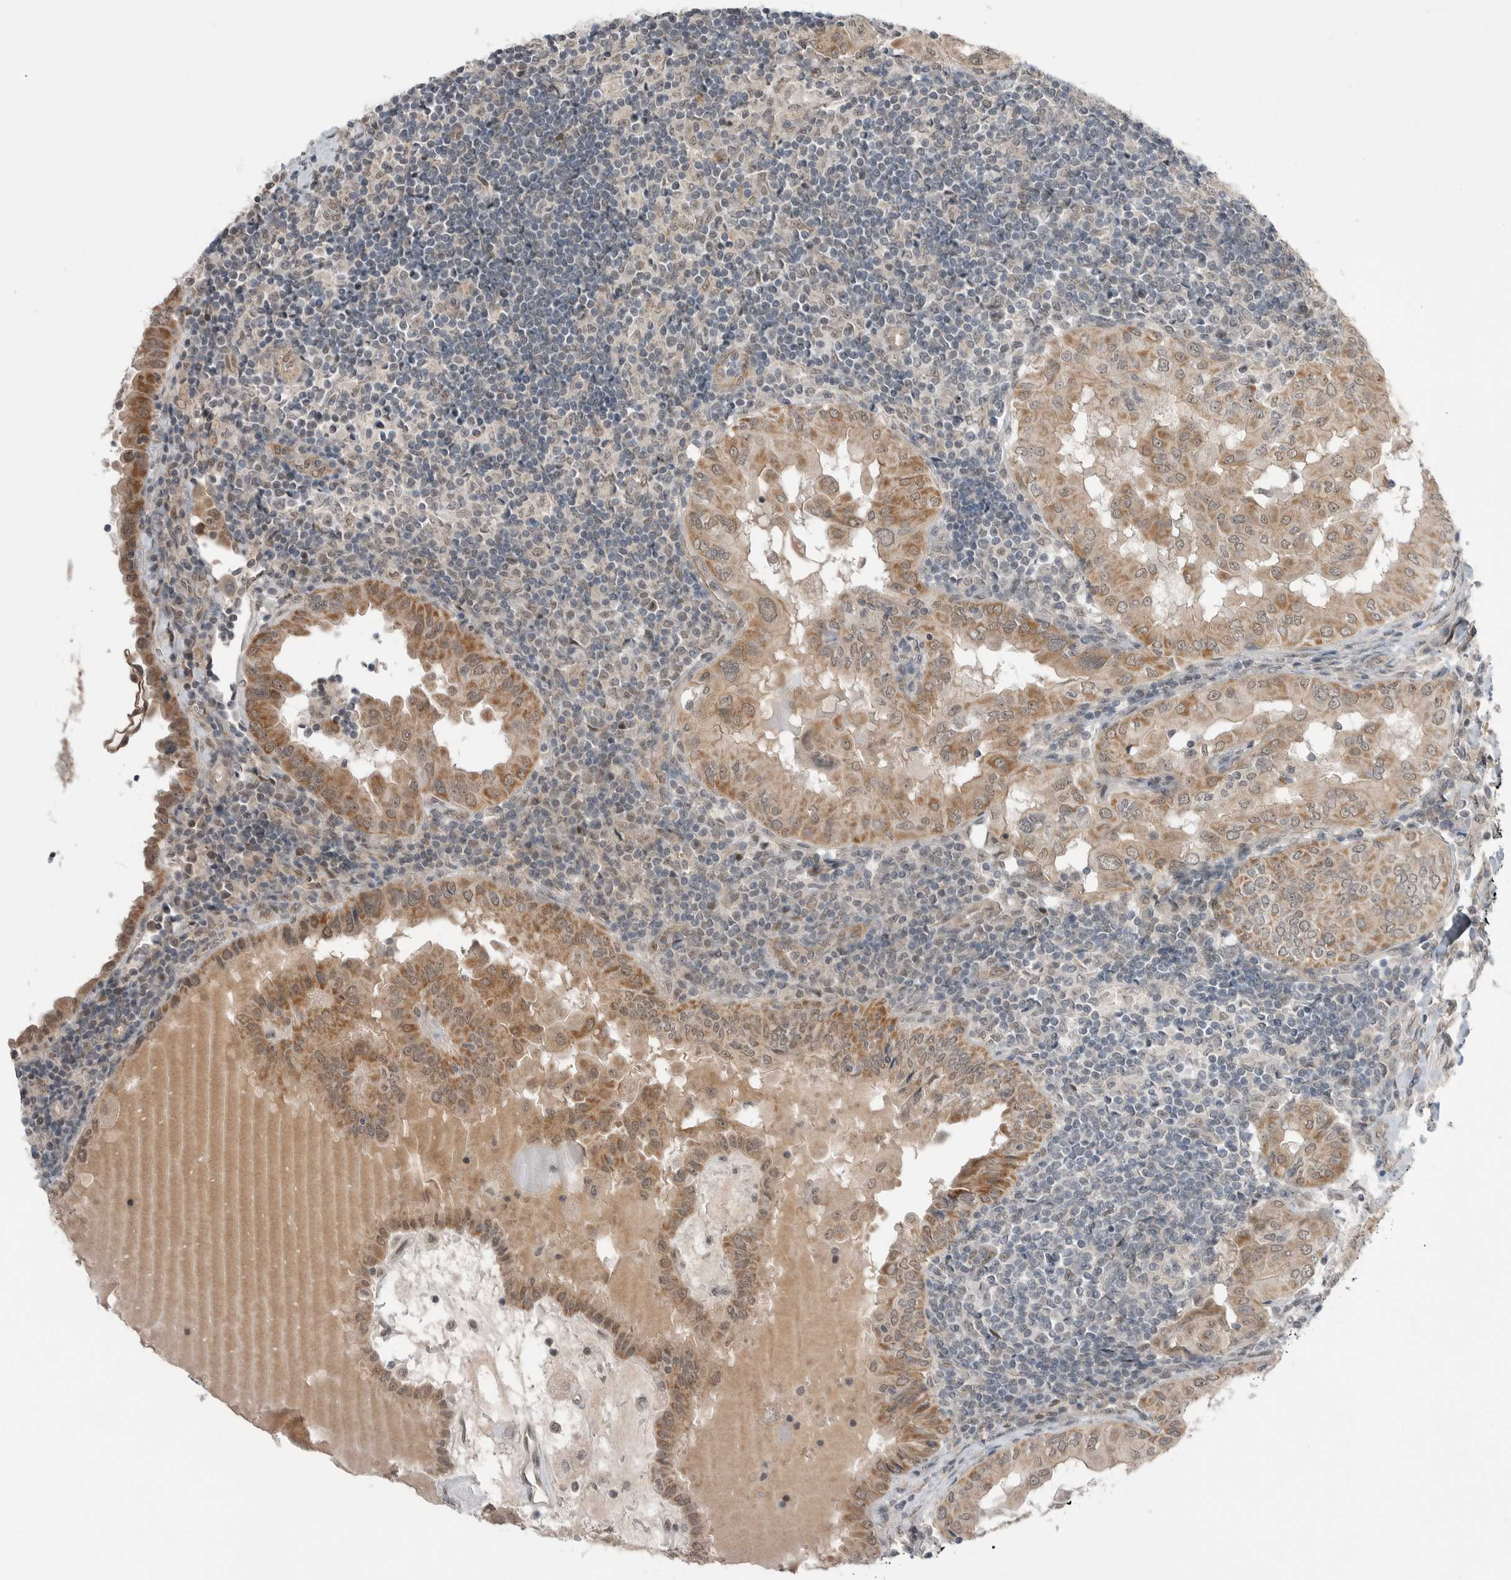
{"staining": {"intensity": "moderate", "quantity": ">75%", "location": "cytoplasmic/membranous,nuclear"}, "tissue": "thyroid cancer", "cell_type": "Tumor cells", "image_type": "cancer", "snomed": [{"axis": "morphology", "description": "Papillary adenocarcinoma, NOS"}, {"axis": "topography", "description": "Thyroid gland"}], "caption": "Protein staining of thyroid cancer (papillary adenocarcinoma) tissue reveals moderate cytoplasmic/membranous and nuclear expression in about >75% of tumor cells.", "gene": "NTAQ1", "patient": {"sex": "male", "age": 33}}